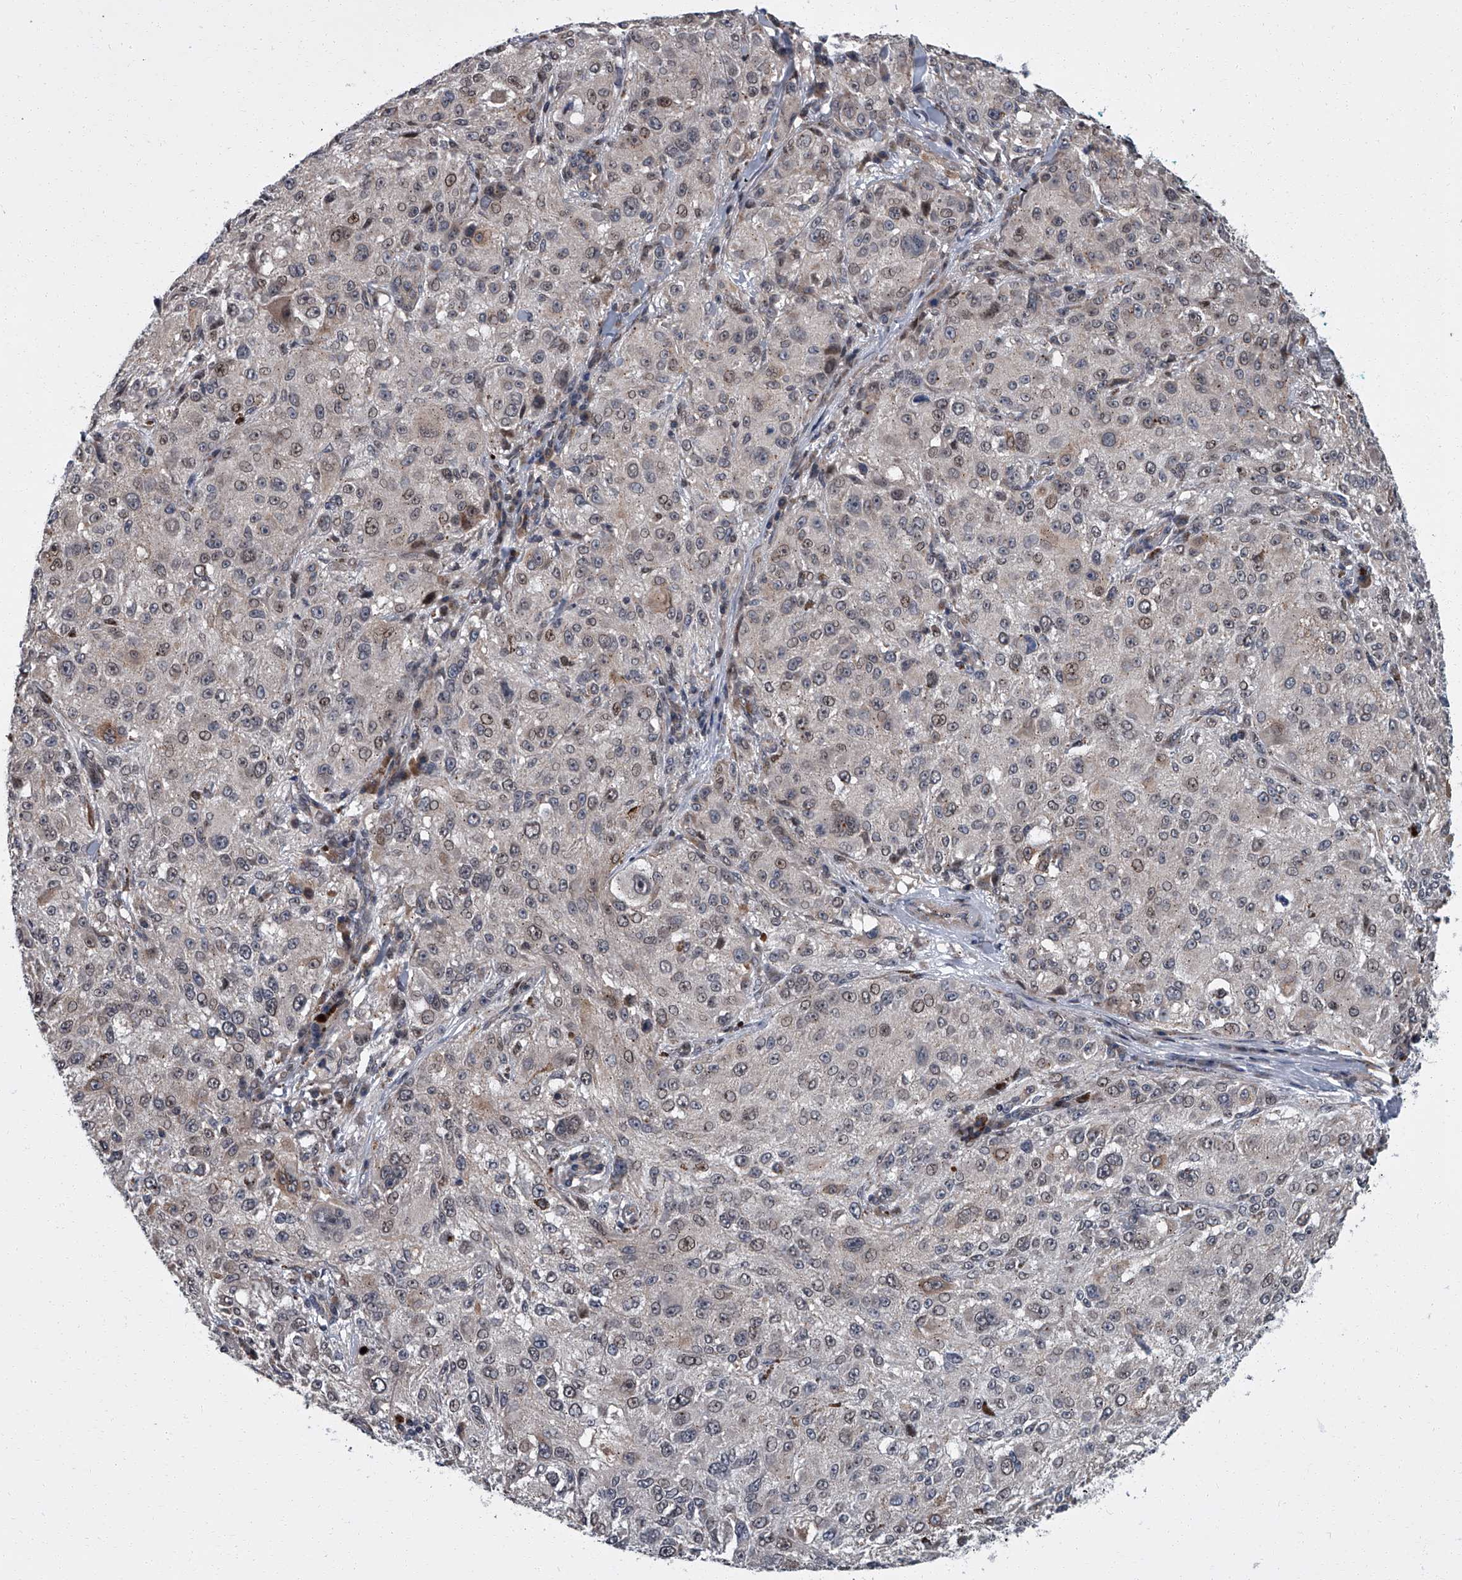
{"staining": {"intensity": "weak", "quantity": "<25%", "location": "nuclear"}, "tissue": "melanoma", "cell_type": "Tumor cells", "image_type": "cancer", "snomed": [{"axis": "morphology", "description": "Necrosis, NOS"}, {"axis": "morphology", "description": "Malignant melanoma, NOS"}, {"axis": "topography", "description": "Skin"}], "caption": "An immunohistochemistry photomicrograph of malignant melanoma is shown. There is no staining in tumor cells of malignant melanoma.", "gene": "ZNF274", "patient": {"sex": "female", "age": 87}}